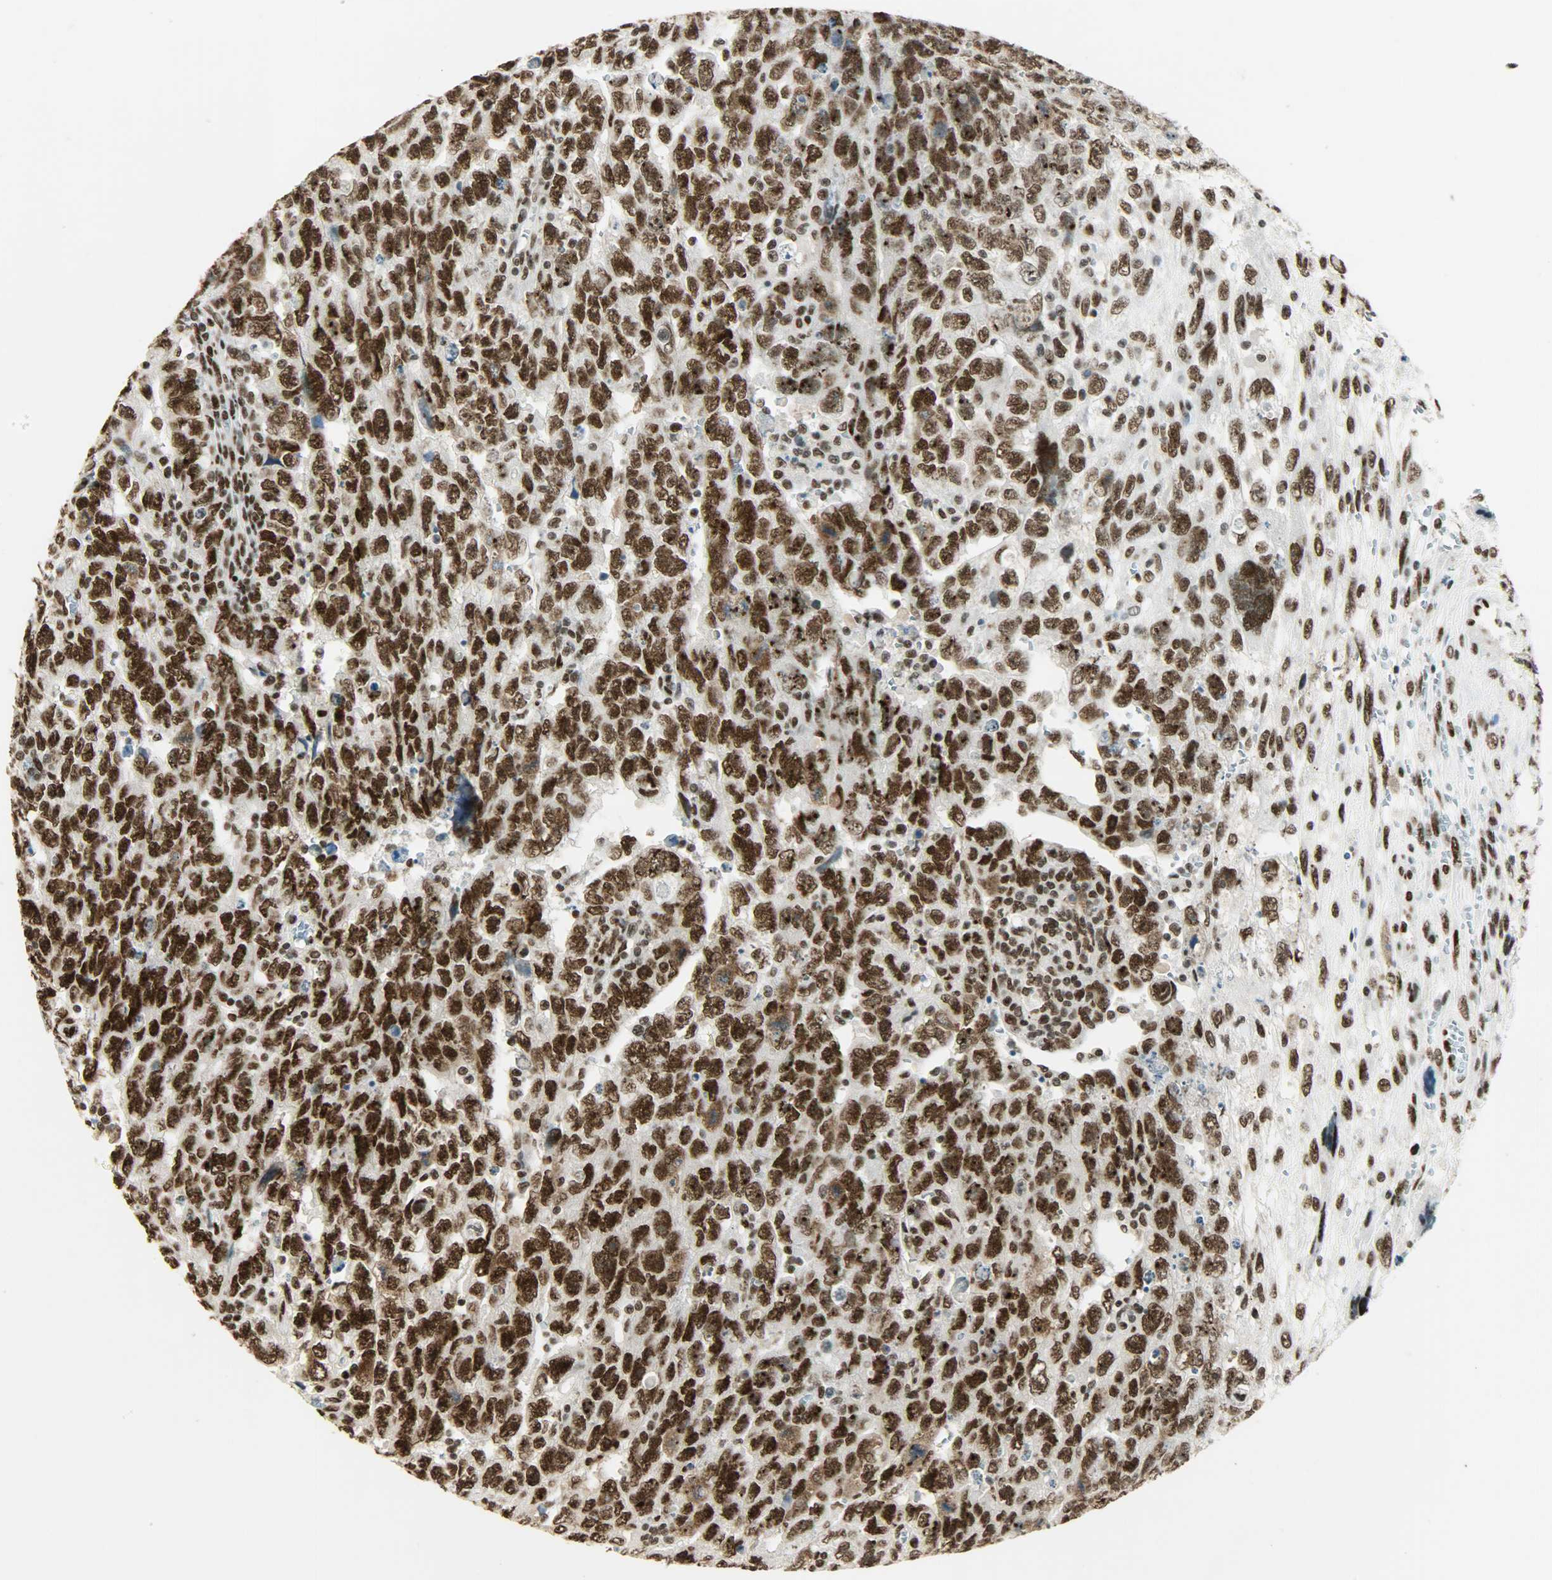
{"staining": {"intensity": "strong", "quantity": ">75%", "location": "nuclear"}, "tissue": "testis cancer", "cell_type": "Tumor cells", "image_type": "cancer", "snomed": [{"axis": "morphology", "description": "Carcinoma, Embryonal, NOS"}, {"axis": "topography", "description": "Testis"}], "caption": "The image demonstrates immunohistochemical staining of testis cancer. There is strong nuclear expression is identified in about >75% of tumor cells.", "gene": "MYEF2", "patient": {"sex": "male", "age": 28}}